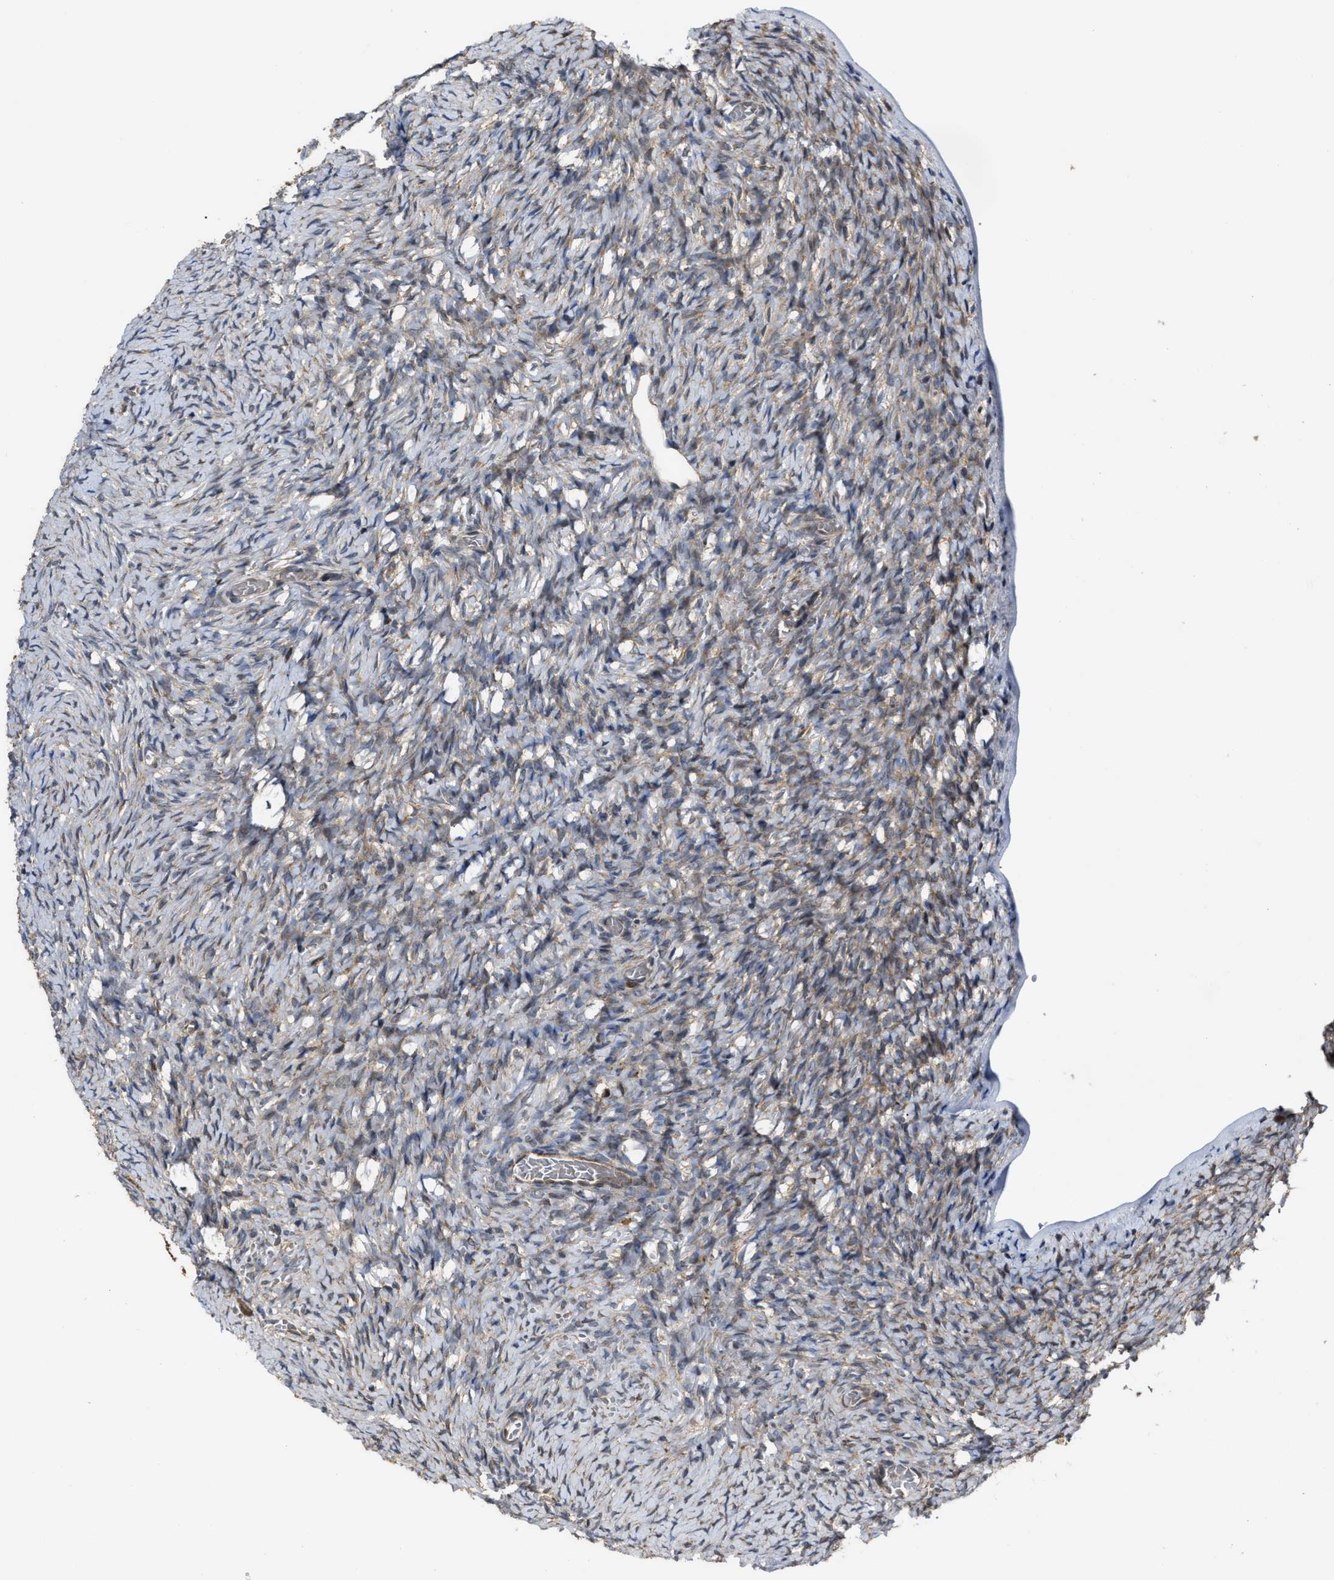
{"staining": {"intensity": "weak", "quantity": "<25%", "location": "cytoplasmic/membranous"}, "tissue": "ovary", "cell_type": "Ovarian stroma cells", "image_type": "normal", "snomed": [{"axis": "morphology", "description": "Normal tissue, NOS"}, {"axis": "topography", "description": "Ovary"}], "caption": "Image shows no significant protein positivity in ovarian stroma cells of benign ovary. The staining was performed using DAB (3,3'-diaminobenzidine) to visualize the protein expression in brown, while the nuclei were stained in blue with hematoxylin (Magnification: 20x).", "gene": "PASK", "patient": {"sex": "female", "age": 27}}